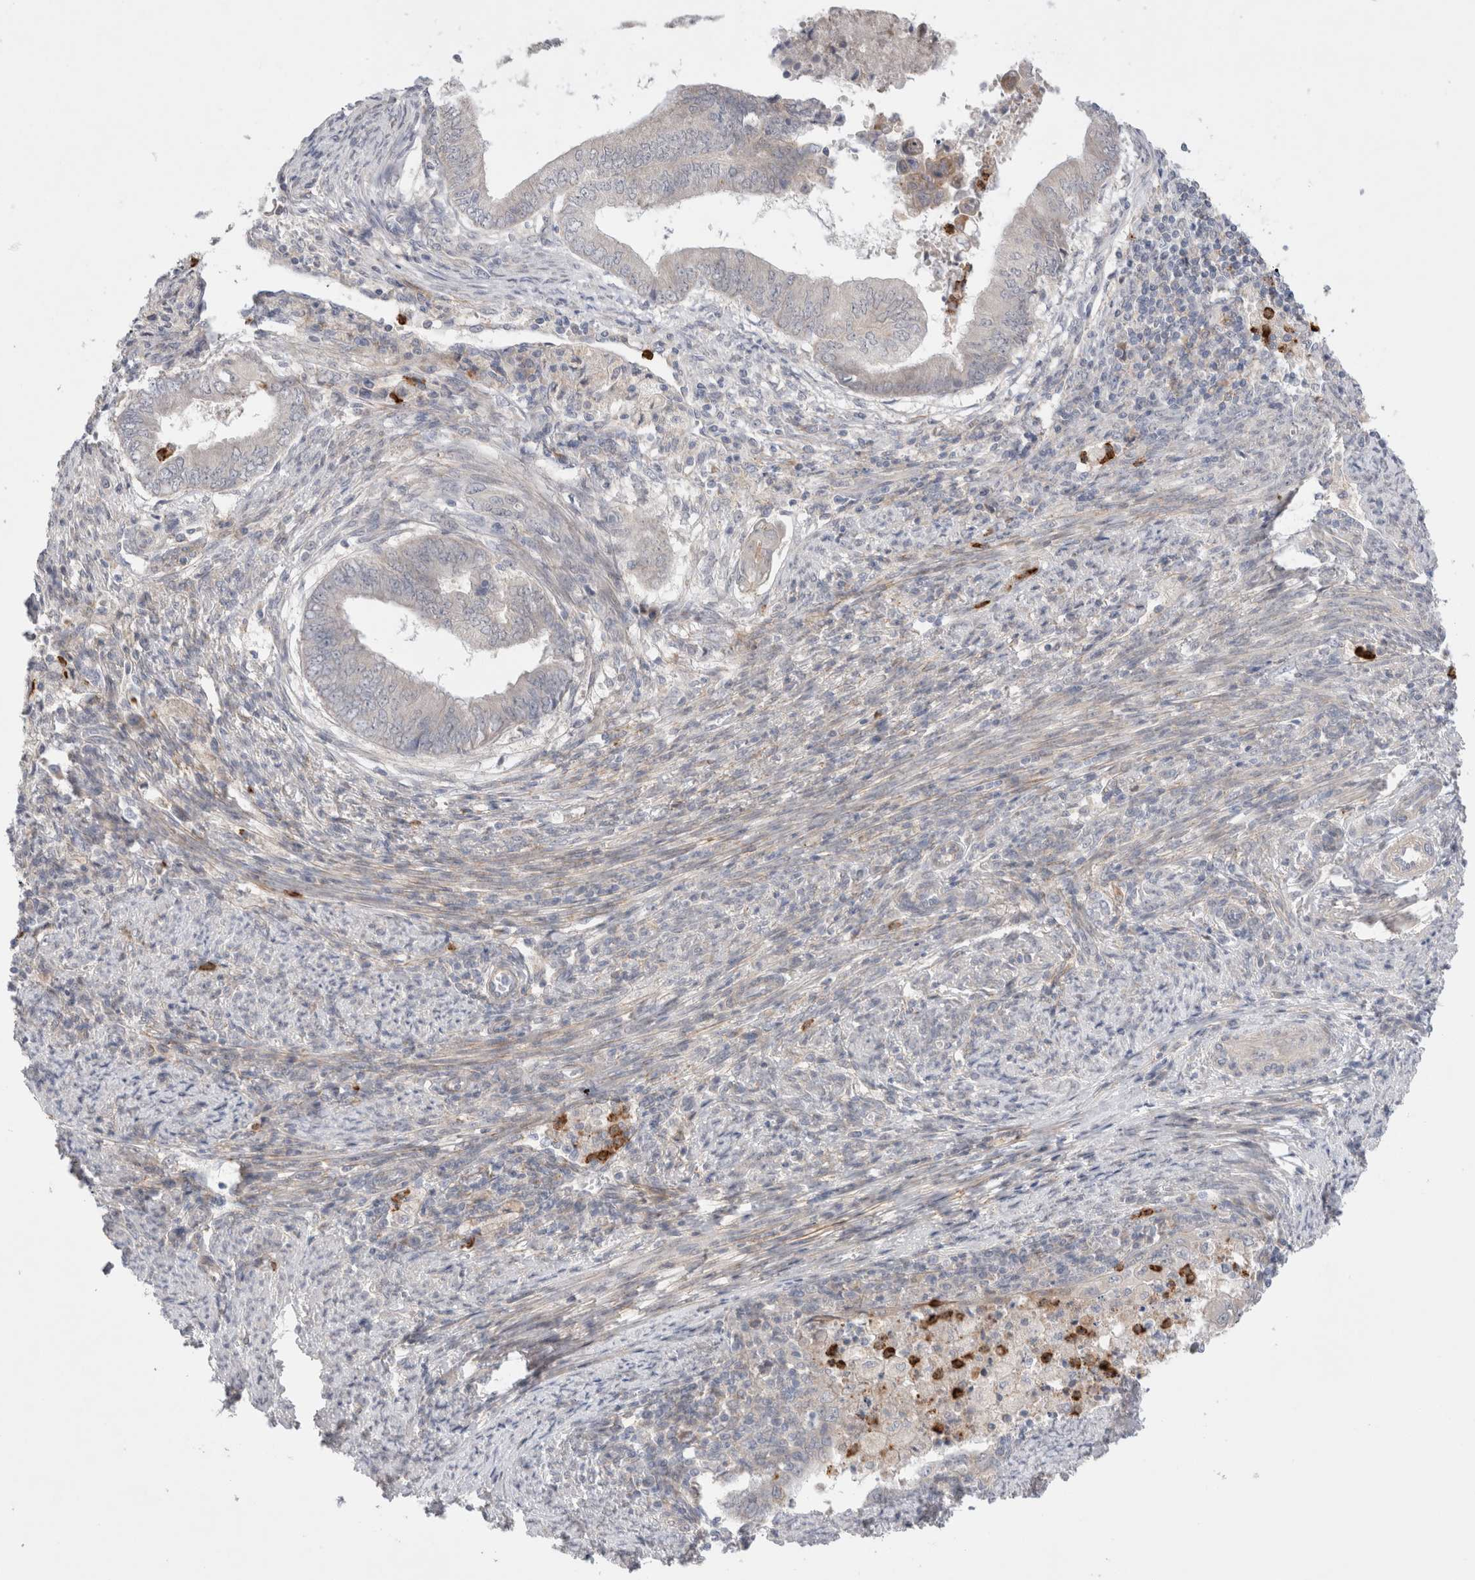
{"staining": {"intensity": "negative", "quantity": "none", "location": "none"}, "tissue": "endometrial cancer", "cell_type": "Tumor cells", "image_type": "cancer", "snomed": [{"axis": "morphology", "description": "Polyp, NOS"}, {"axis": "morphology", "description": "Adenocarcinoma, NOS"}, {"axis": "morphology", "description": "Adenoma, NOS"}, {"axis": "topography", "description": "Endometrium"}], "caption": "This is an immunohistochemistry (IHC) histopathology image of endometrial polyp. There is no staining in tumor cells.", "gene": "GSDMB", "patient": {"sex": "female", "age": 79}}